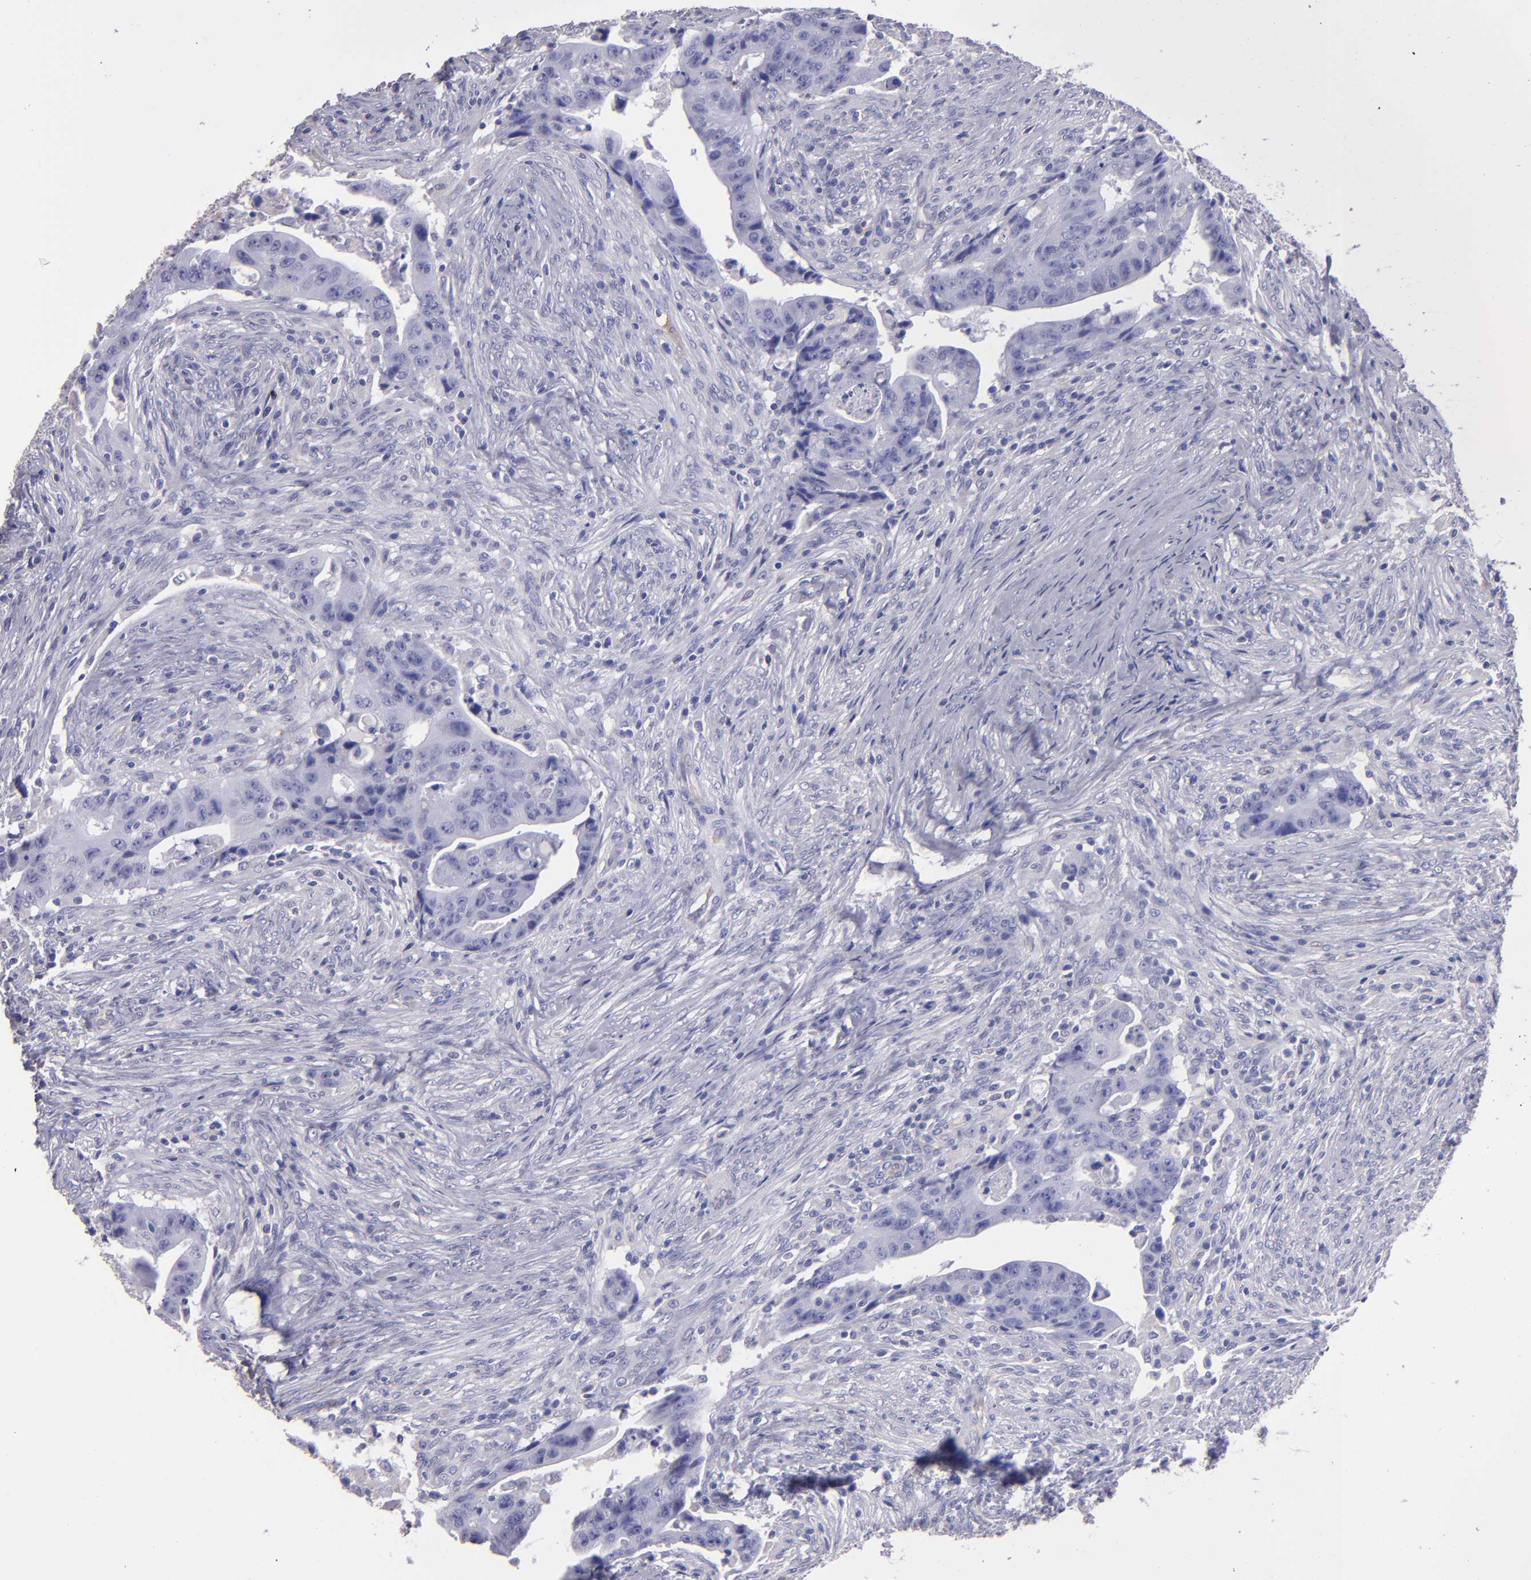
{"staining": {"intensity": "negative", "quantity": "none", "location": "none"}, "tissue": "colorectal cancer", "cell_type": "Tumor cells", "image_type": "cancer", "snomed": [{"axis": "morphology", "description": "Adenocarcinoma, NOS"}, {"axis": "topography", "description": "Rectum"}], "caption": "IHC of adenocarcinoma (colorectal) displays no positivity in tumor cells. (Brightfield microscopy of DAB immunohistochemistry (IHC) at high magnification).", "gene": "TG", "patient": {"sex": "female", "age": 71}}